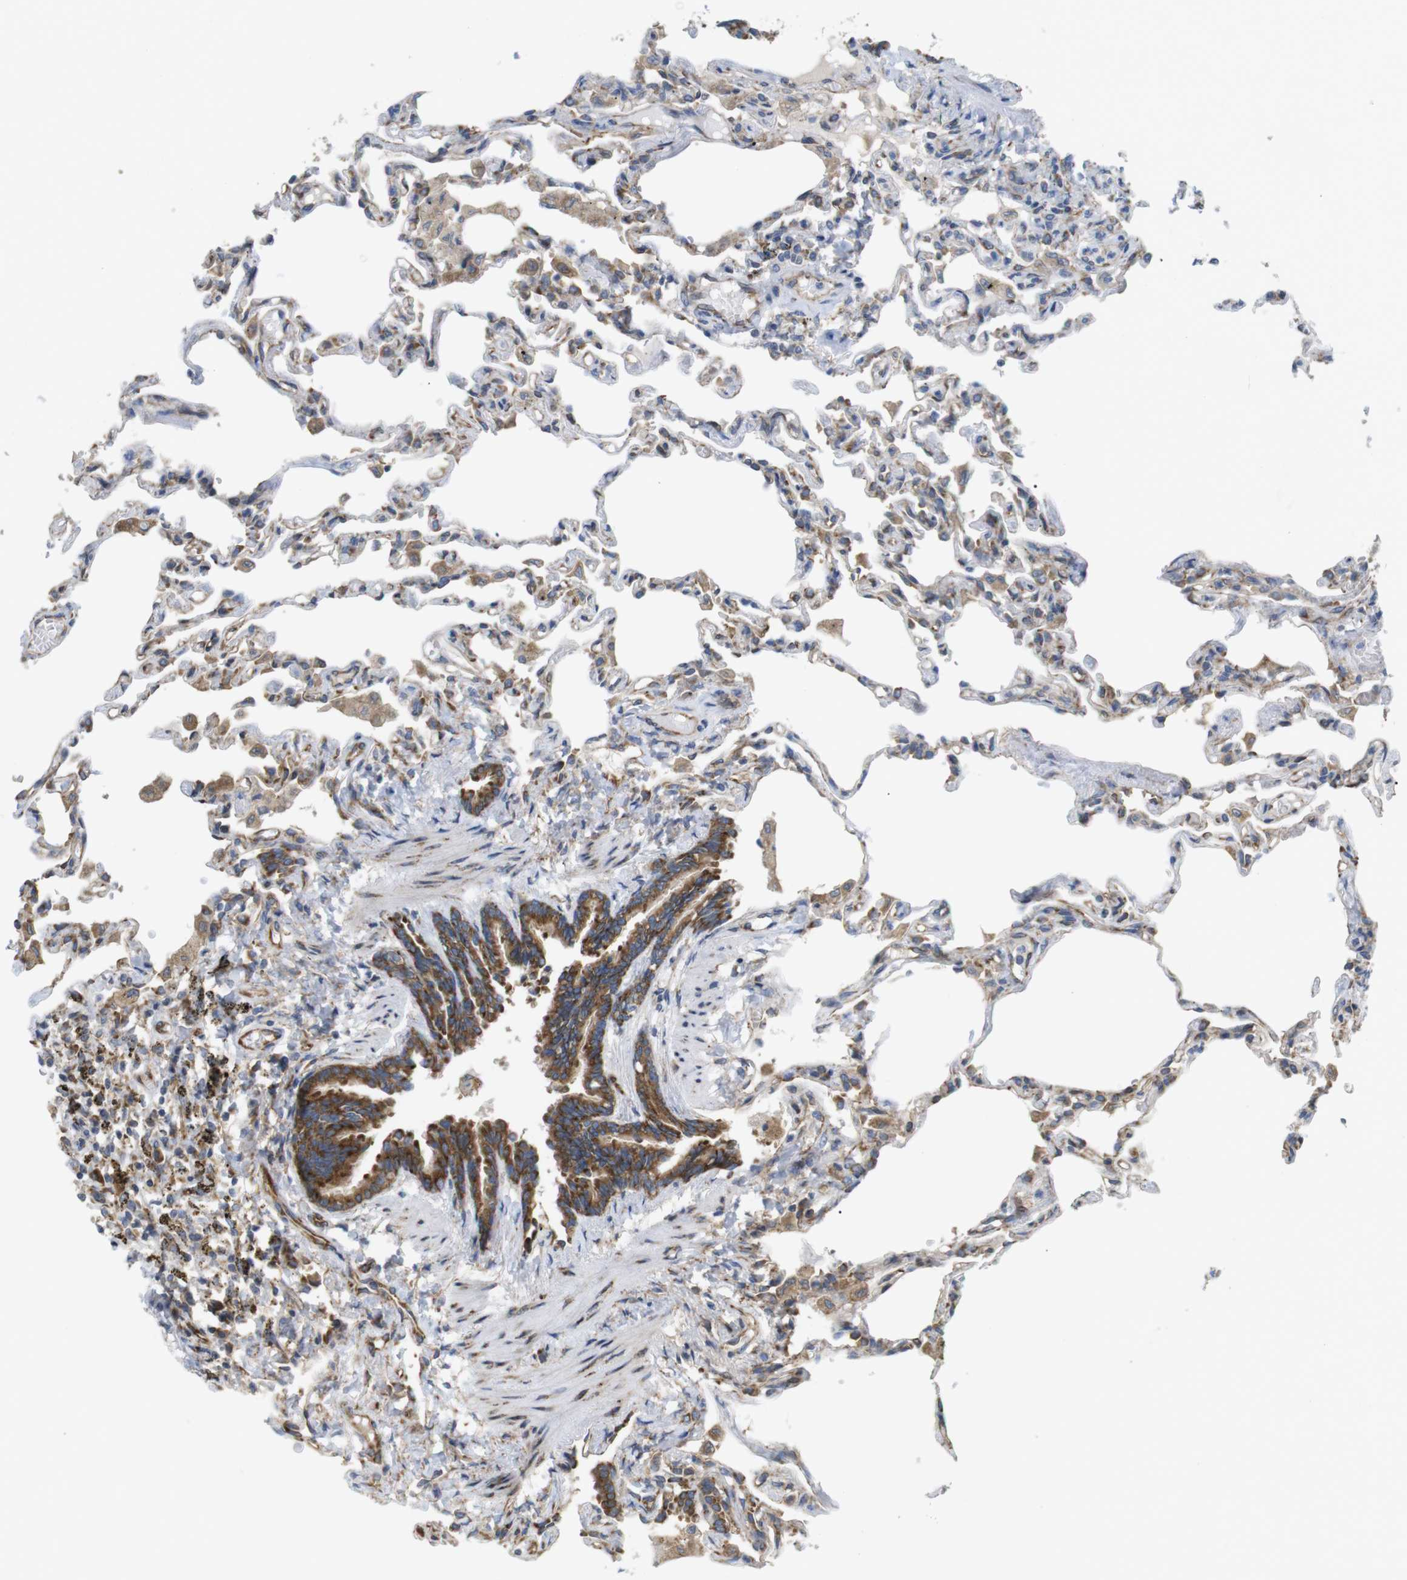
{"staining": {"intensity": "moderate", "quantity": "25%-75%", "location": "cytoplasmic/membranous"}, "tissue": "lung", "cell_type": "Alveolar cells", "image_type": "normal", "snomed": [{"axis": "morphology", "description": "Normal tissue, NOS"}, {"axis": "topography", "description": "Lung"}], "caption": "Normal lung reveals moderate cytoplasmic/membranous expression in approximately 25%-75% of alveolar cells, visualized by immunohistochemistry. (Stains: DAB in brown, nuclei in blue, Microscopy: brightfield microscopy at high magnification).", "gene": "PCNX2", "patient": {"sex": "male", "age": 21}}